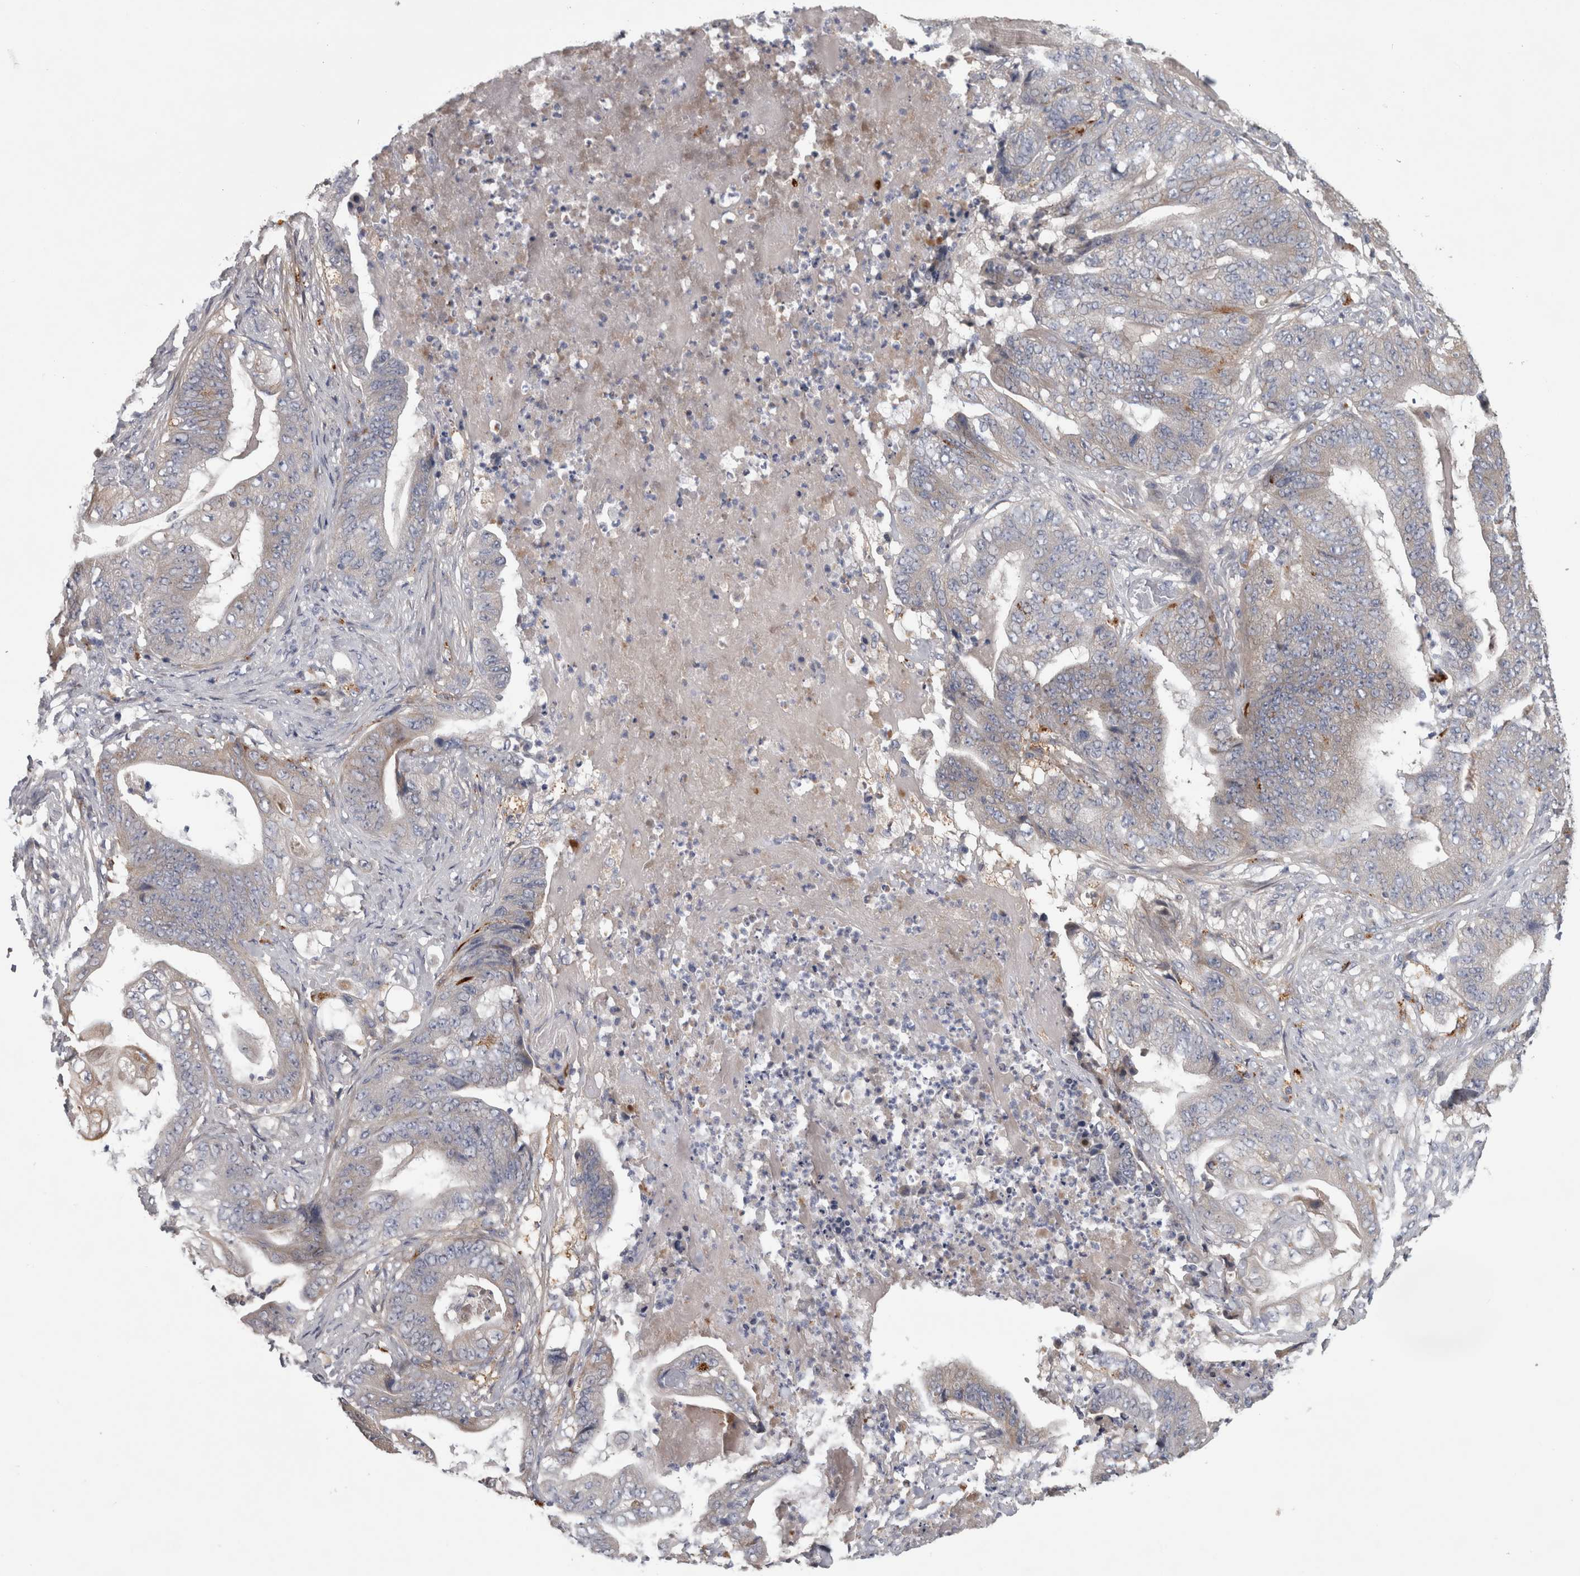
{"staining": {"intensity": "negative", "quantity": "none", "location": "none"}, "tissue": "stomach cancer", "cell_type": "Tumor cells", "image_type": "cancer", "snomed": [{"axis": "morphology", "description": "Adenocarcinoma, NOS"}, {"axis": "topography", "description": "Stomach"}], "caption": "This is an immunohistochemistry (IHC) photomicrograph of adenocarcinoma (stomach). There is no staining in tumor cells.", "gene": "ATXN2", "patient": {"sex": "female", "age": 73}}